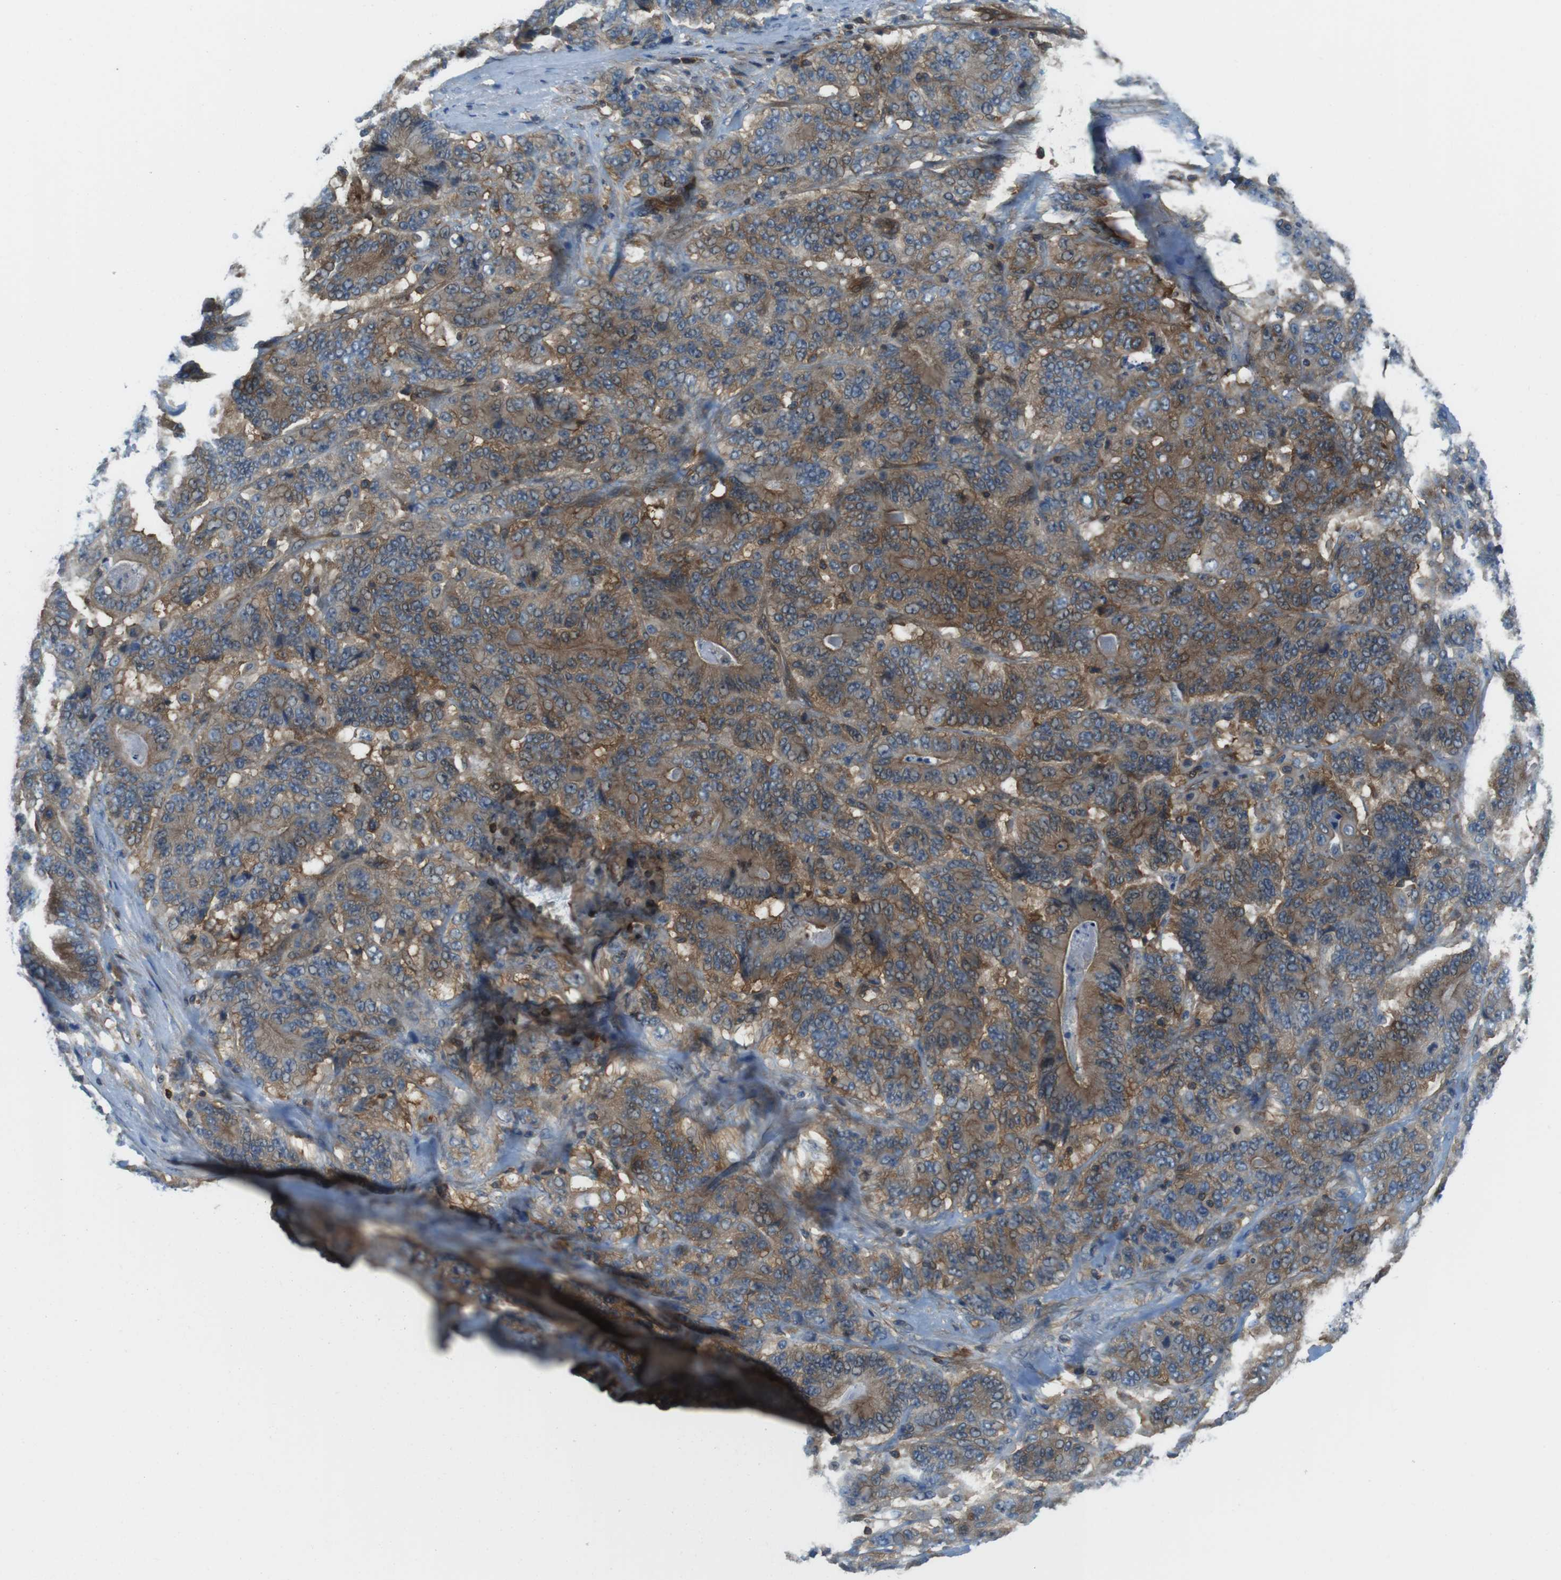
{"staining": {"intensity": "moderate", "quantity": "25%-75%", "location": "cytoplasmic/membranous"}, "tissue": "stomach cancer", "cell_type": "Tumor cells", "image_type": "cancer", "snomed": [{"axis": "morphology", "description": "Adenocarcinoma, NOS"}, {"axis": "topography", "description": "Stomach"}], "caption": "Immunohistochemical staining of stomach adenocarcinoma demonstrates medium levels of moderate cytoplasmic/membranous positivity in approximately 25%-75% of tumor cells.", "gene": "TES", "patient": {"sex": "female", "age": 73}}